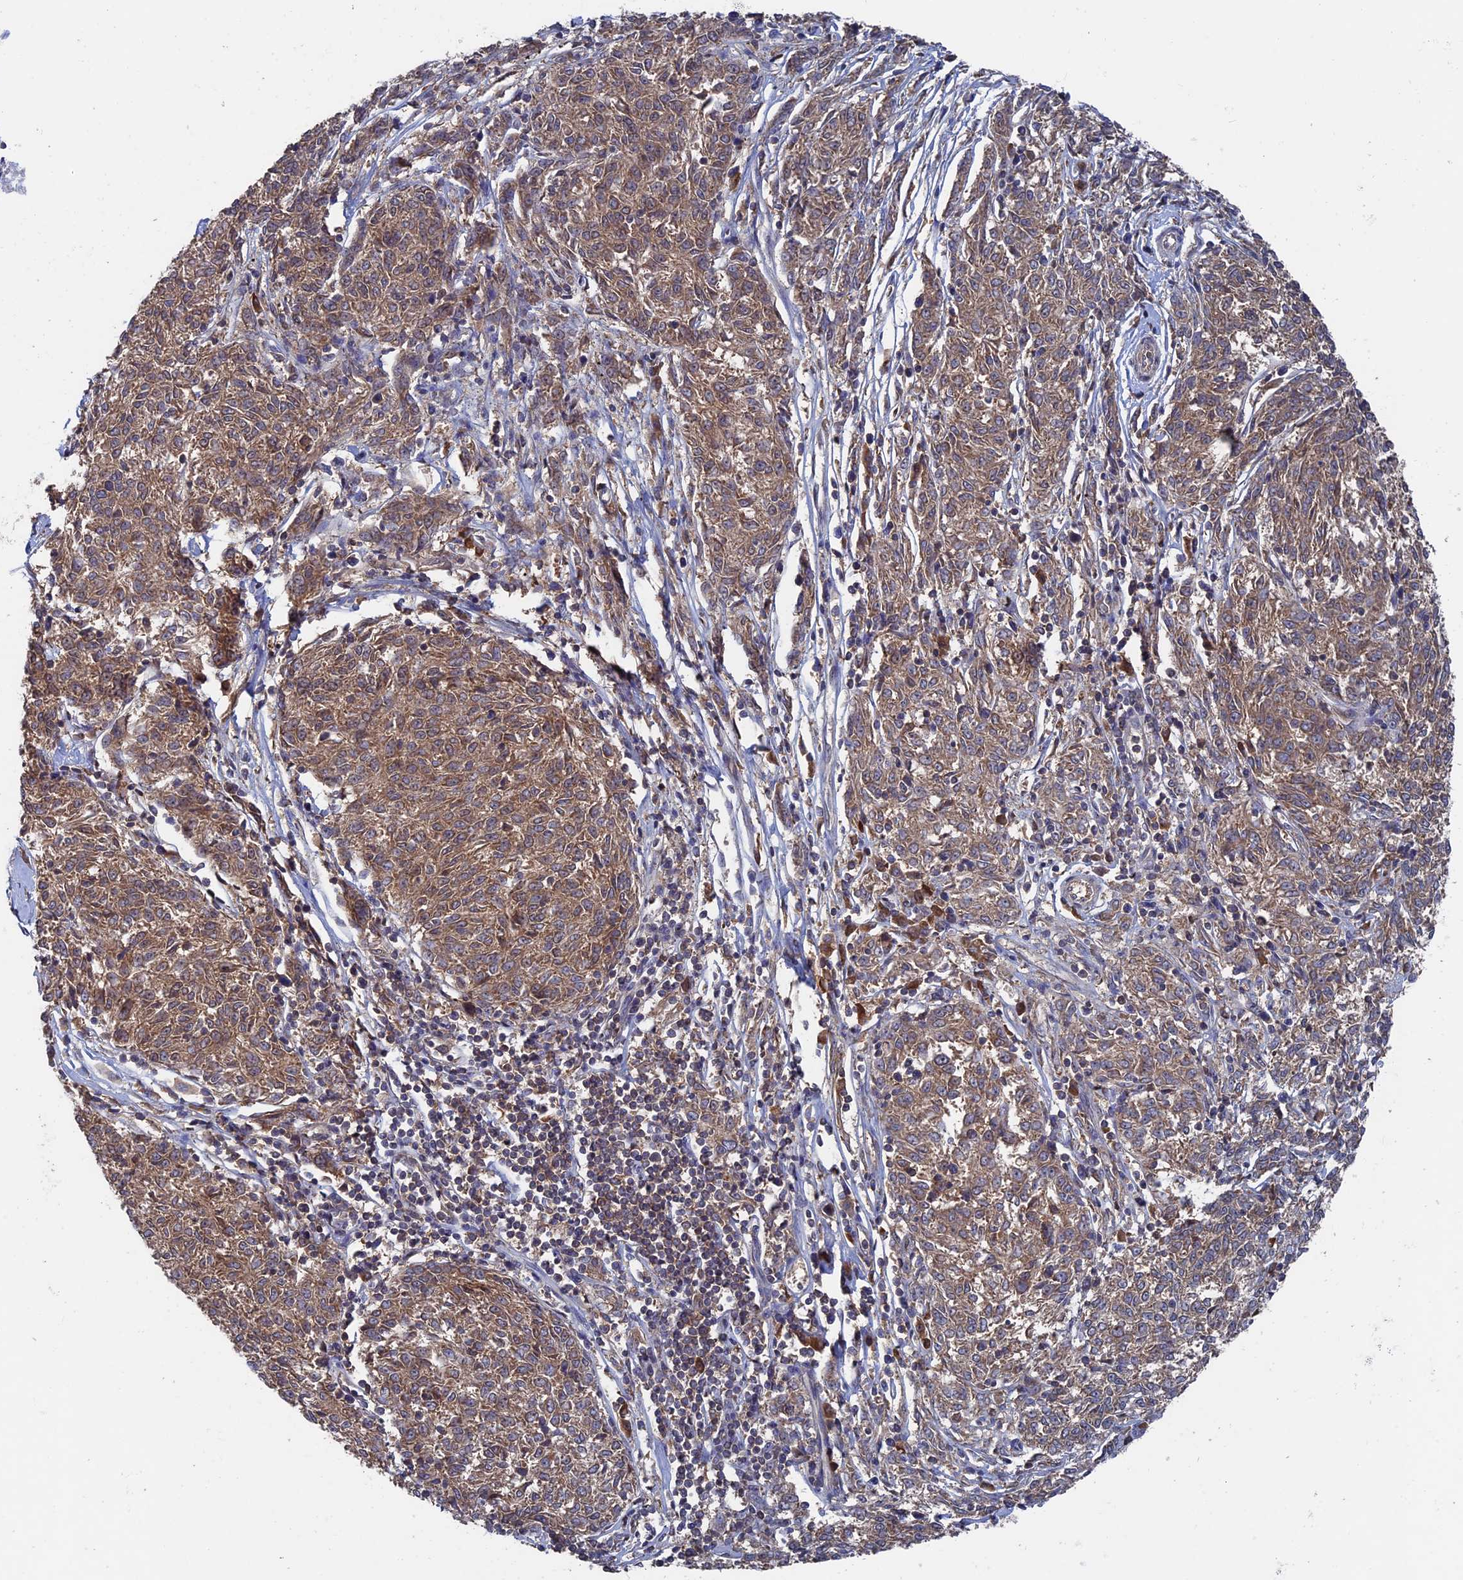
{"staining": {"intensity": "moderate", "quantity": ">75%", "location": "cytoplasmic/membranous"}, "tissue": "melanoma", "cell_type": "Tumor cells", "image_type": "cancer", "snomed": [{"axis": "morphology", "description": "Malignant melanoma, NOS"}, {"axis": "topography", "description": "Skin"}], "caption": "Malignant melanoma was stained to show a protein in brown. There is medium levels of moderate cytoplasmic/membranous positivity in approximately >75% of tumor cells.", "gene": "RAB15", "patient": {"sex": "female", "age": 72}}